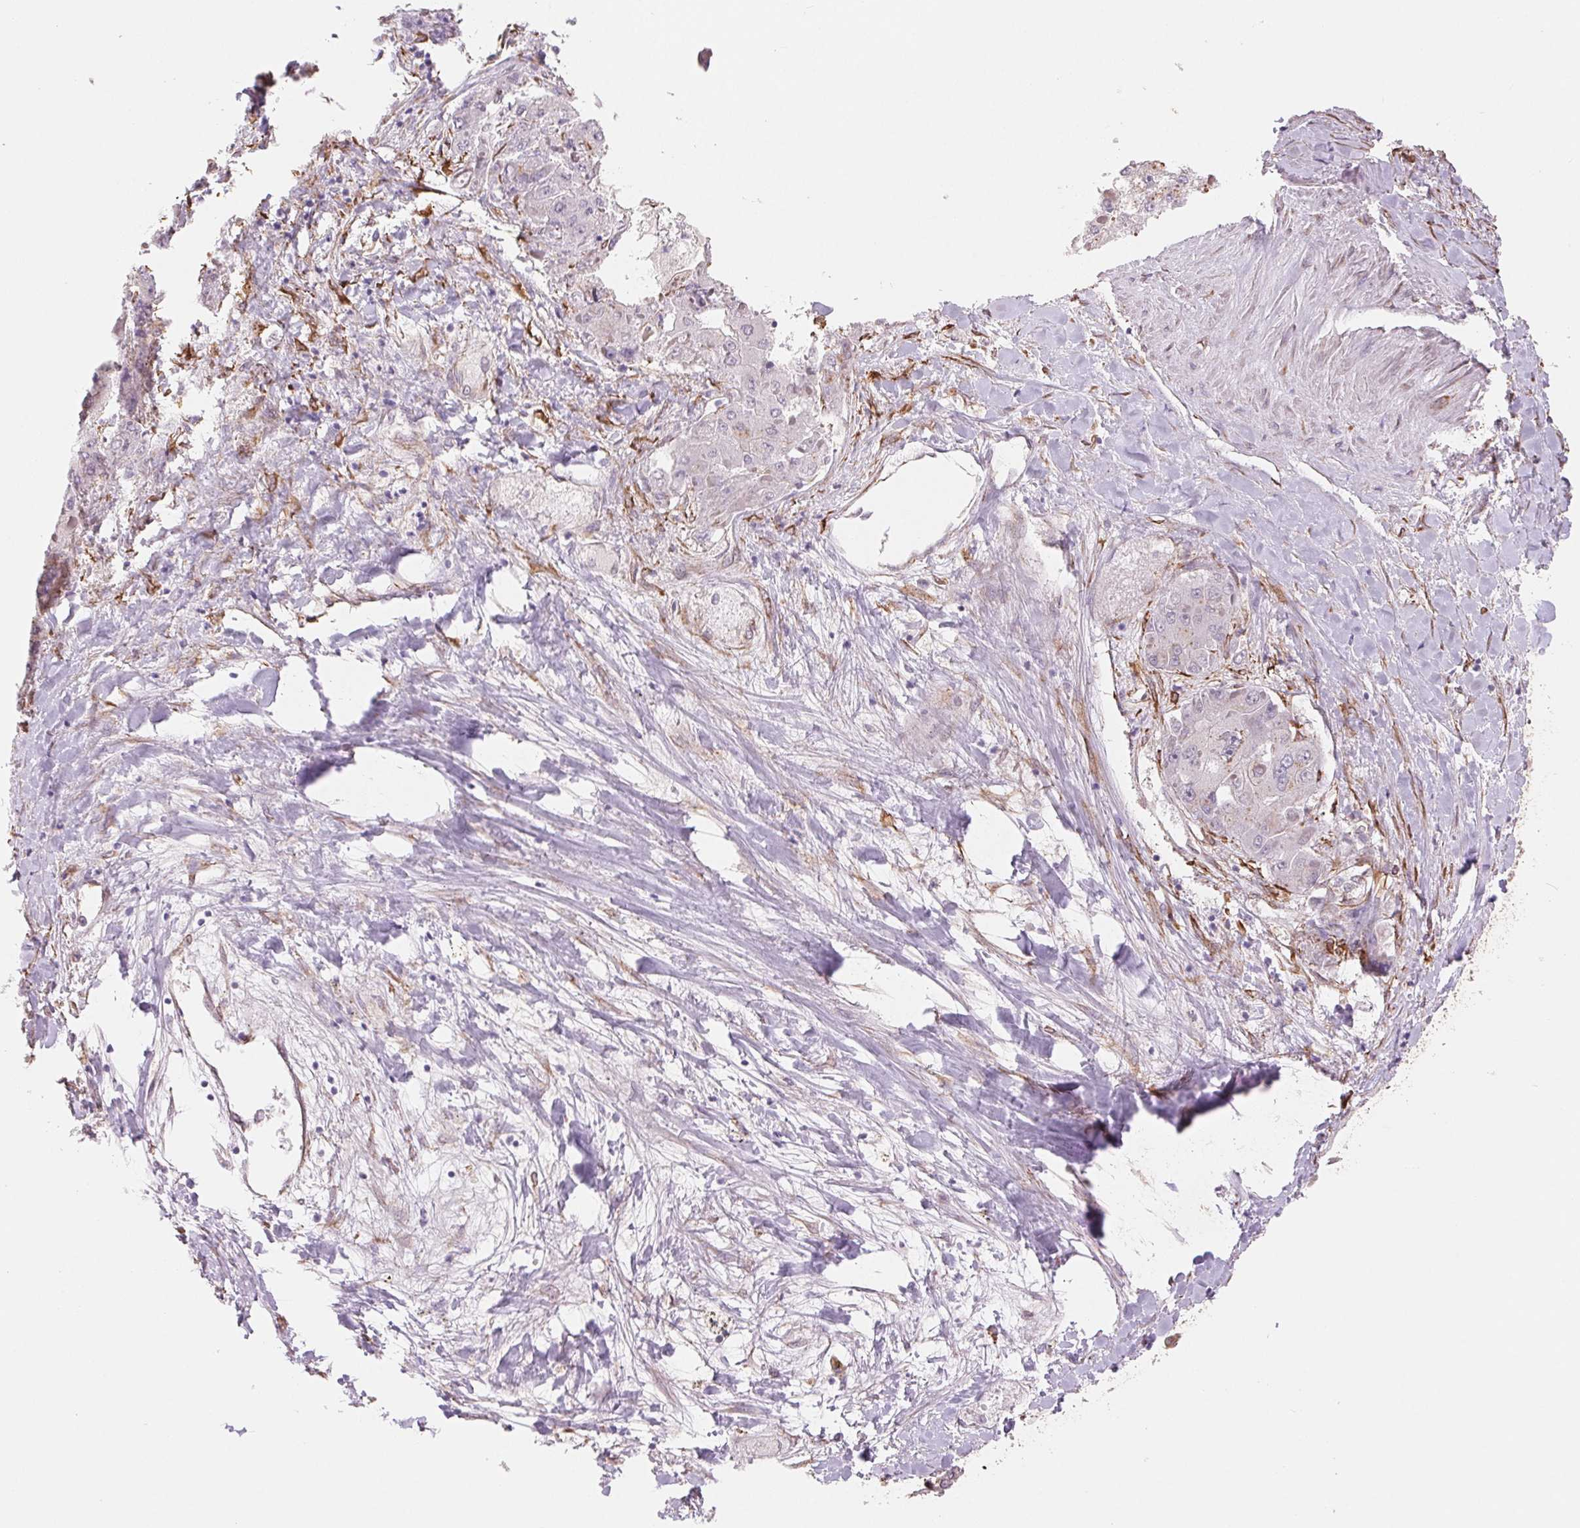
{"staining": {"intensity": "negative", "quantity": "none", "location": "none"}, "tissue": "liver cancer", "cell_type": "Tumor cells", "image_type": "cancer", "snomed": [{"axis": "morphology", "description": "Carcinoma, Hepatocellular, NOS"}, {"axis": "topography", "description": "Liver"}], "caption": "Histopathology image shows no protein expression in tumor cells of liver cancer (hepatocellular carcinoma) tissue.", "gene": "FKBP10", "patient": {"sex": "female", "age": 73}}